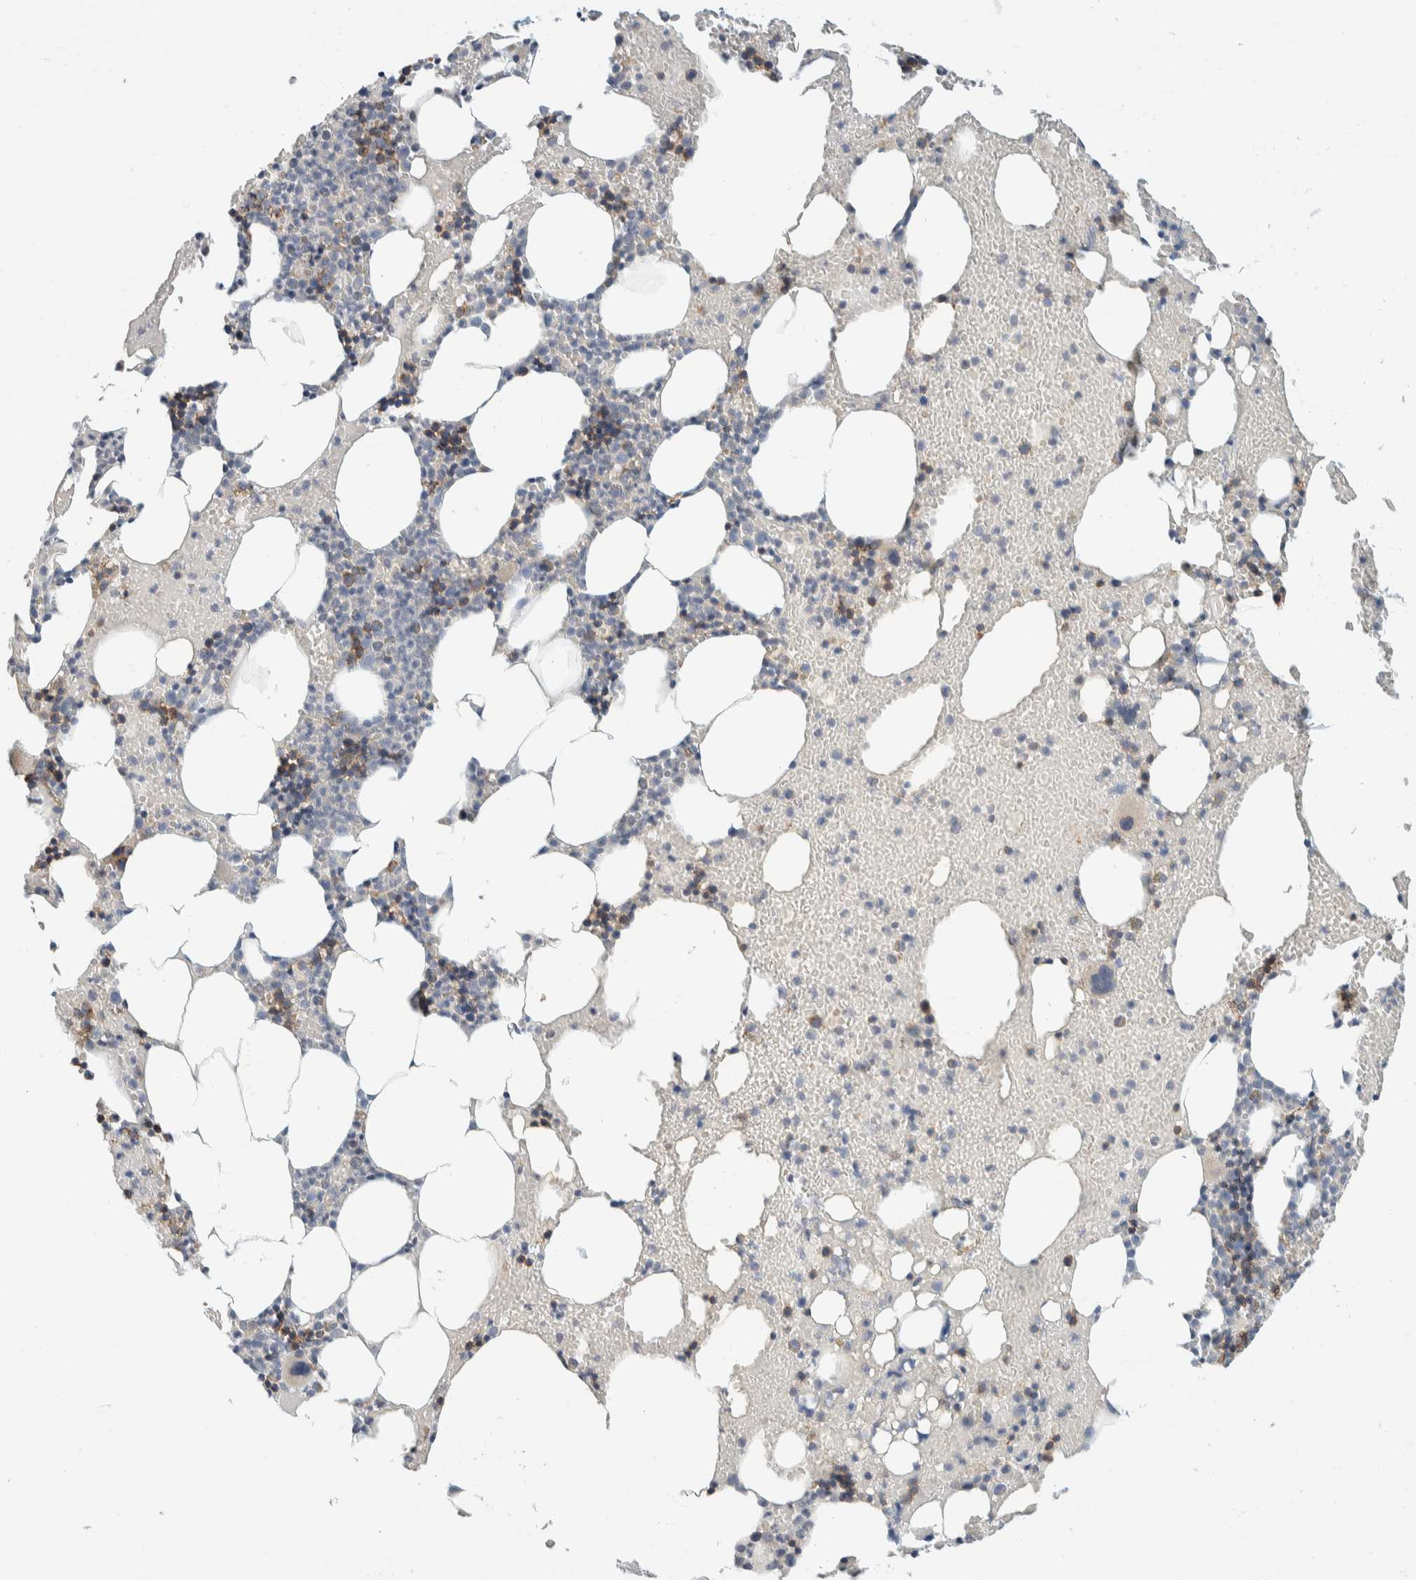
{"staining": {"intensity": "moderate", "quantity": "<25%", "location": "cytoplasmic/membranous"}, "tissue": "bone marrow", "cell_type": "Hematopoietic cells", "image_type": "normal", "snomed": [{"axis": "morphology", "description": "Normal tissue, NOS"}, {"axis": "morphology", "description": "Inflammation, NOS"}, {"axis": "topography", "description": "Bone marrow"}], "caption": "A low amount of moderate cytoplasmic/membranous staining is present in about <25% of hematopoietic cells in unremarkable bone marrow.", "gene": "TMEM184B", "patient": {"sex": "male", "age": 68}}